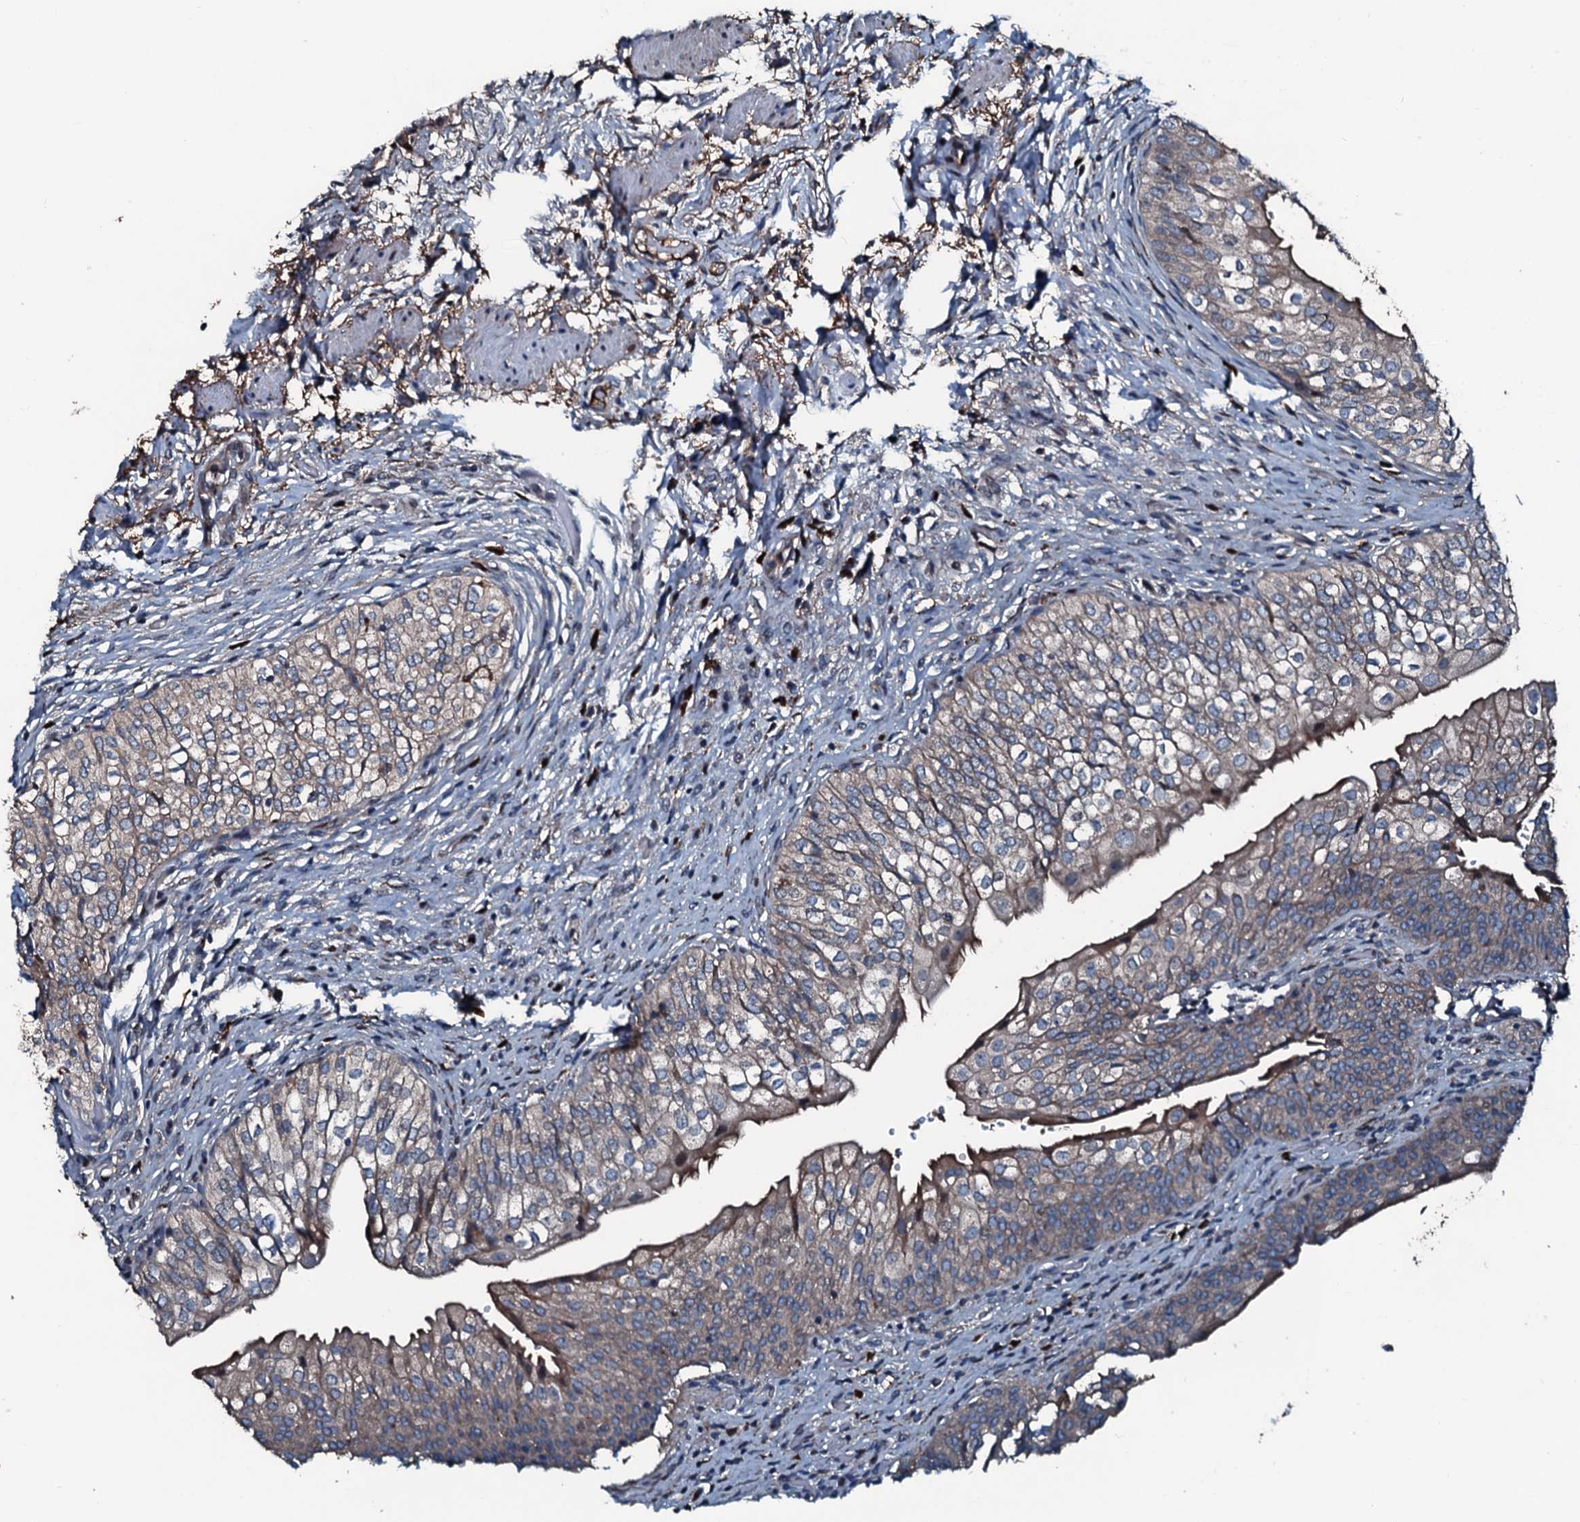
{"staining": {"intensity": "weak", "quantity": "25%-75%", "location": "cytoplasmic/membranous"}, "tissue": "urinary bladder", "cell_type": "Urothelial cells", "image_type": "normal", "snomed": [{"axis": "morphology", "description": "Normal tissue, NOS"}, {"axis": "topography", "description": "Urinary bladder"}], "caption": "Immunohistochemistry (IHC) (DAB (3,3'-diaminobenzidine)) staining of benign human urinary bladder demonstrates weak cytoplasmic/membranous protein expression in about 25%-75% of urothelial cells.", "gene": "AARS1", "patient": {"sex": "male", "age": 55}}